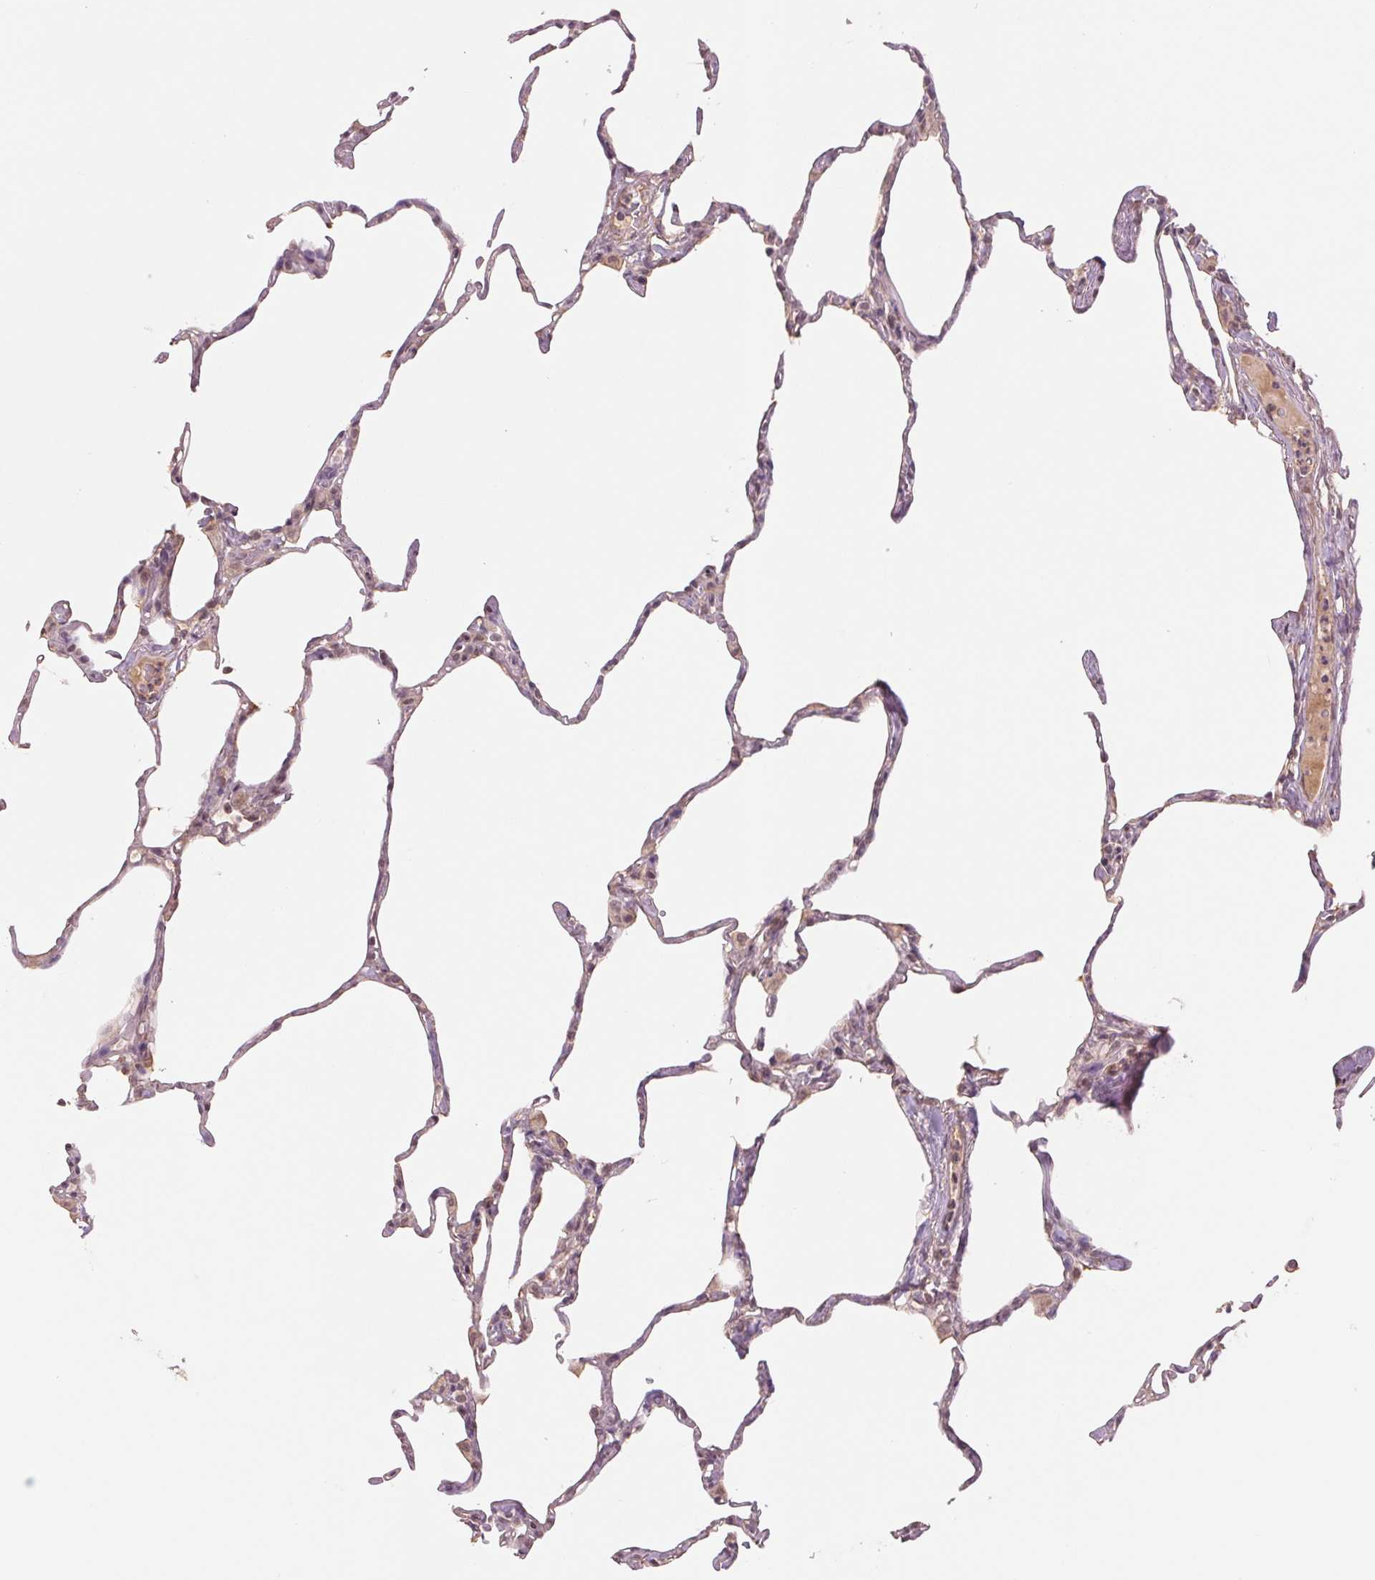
{"staining": {"intensity": "weak", "quantity": "25%-75%", "location": "cytoplasmic/membranous"}, "tissue": "lung", "cell_type": "Alveolar cells", "image_type": "normal", "snomed": [{"axis": "morphology", "description": "Normal tissue, NOS"}, {"axis": "topography", "description": "Lung"}], "caption": "The immunohistochemical stain labels weak cytoplasmic/membranous positivity in alveolar cells of benign lung.", "gene": "PPIAL4A", "patient": {"sex": "male", "age": 65}}